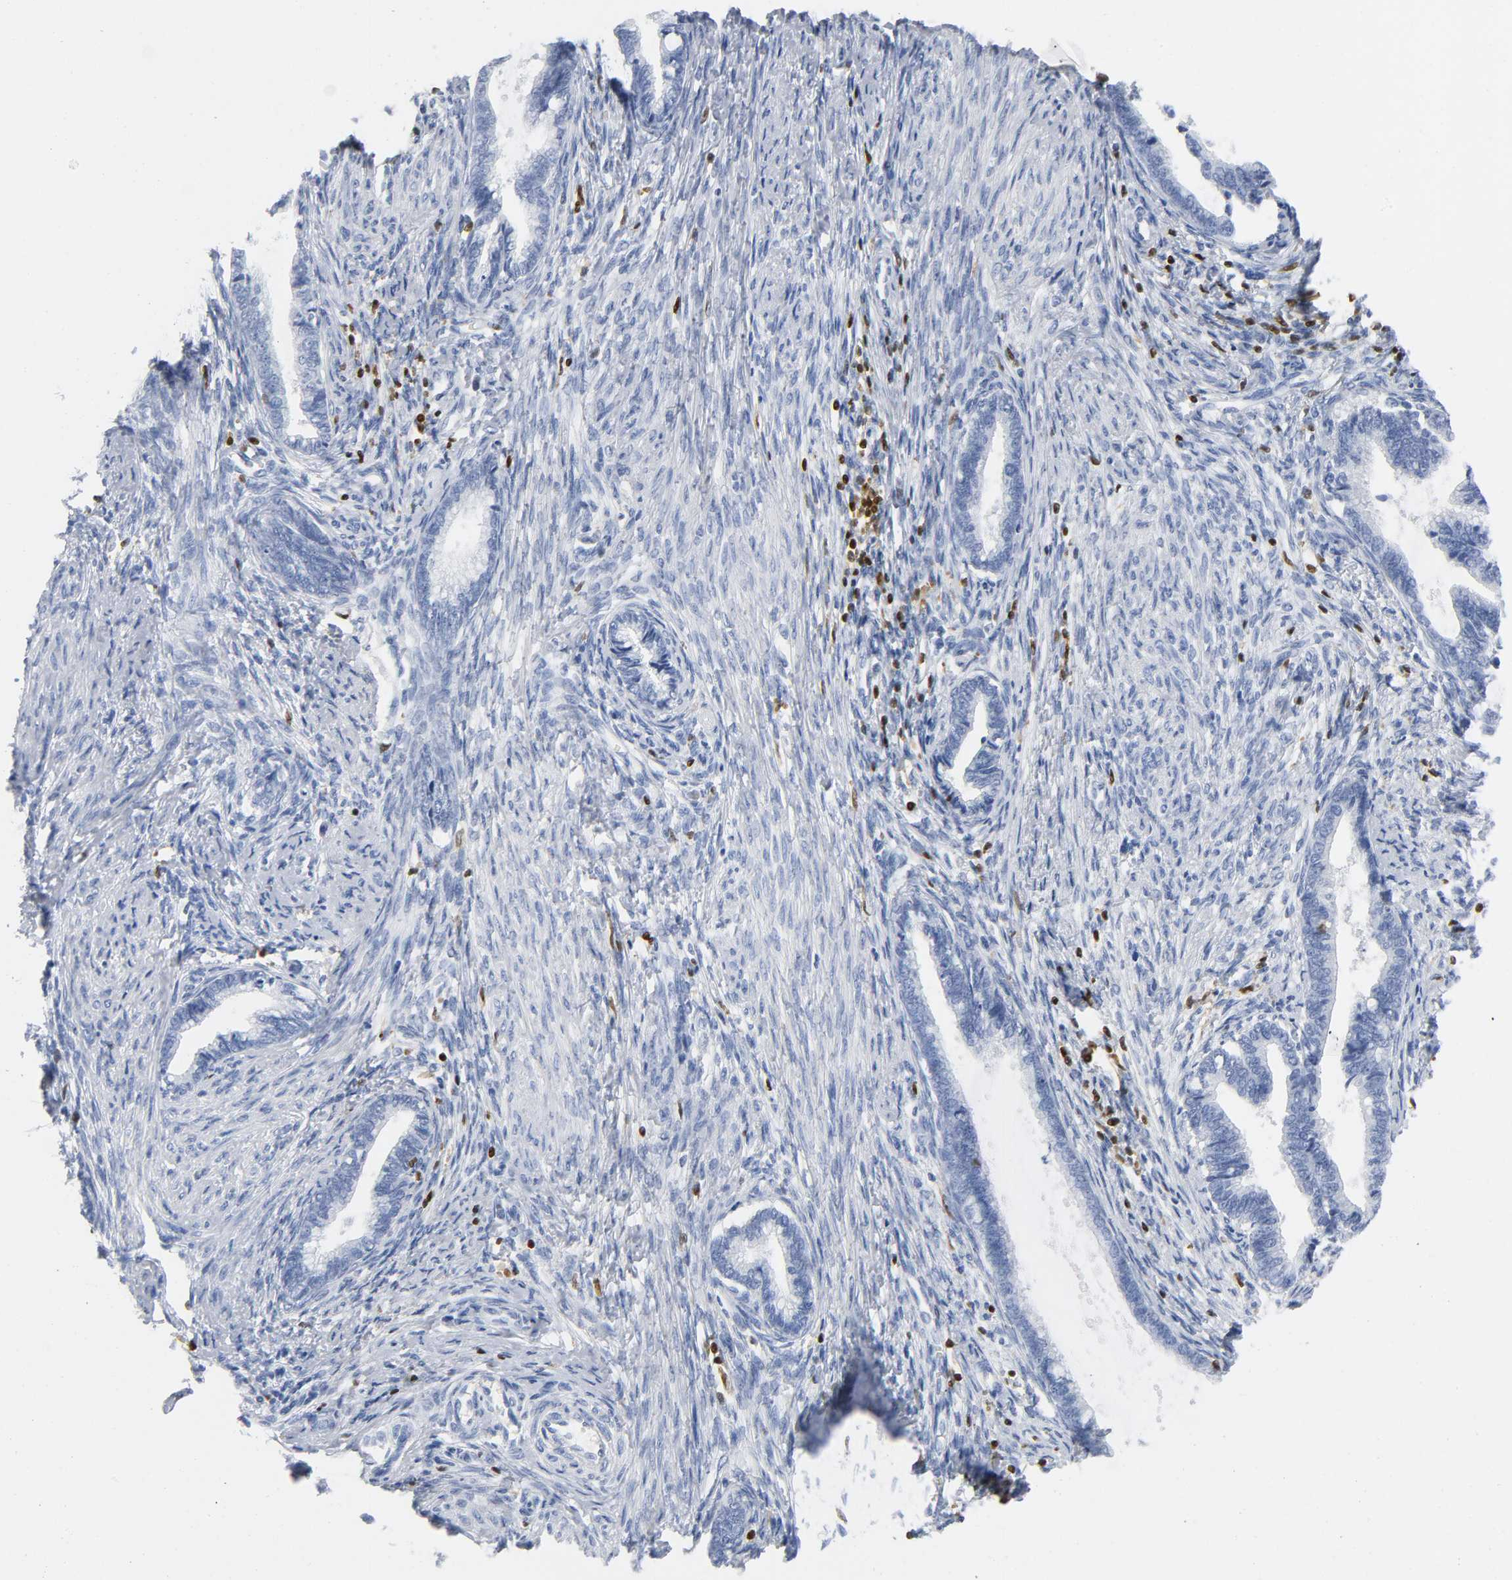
{"staining": {"intensity": "negative", "quantity": "none", "location": "none"}, "tissue": "cervical cancer", "cell_type": "Tumor cells", "image_type": "cancer", "snomed": [{"axis": "morphology", "description": "Adenocarcinoma, NOS"}, {"axis": "topography", "description": "Cervix"}], "caption": "The image reveals no staining of tumor cells in adenocarcinoma (cervical).", "gene": "DOK2", "patient": {"sex": "female", "age": 44}}